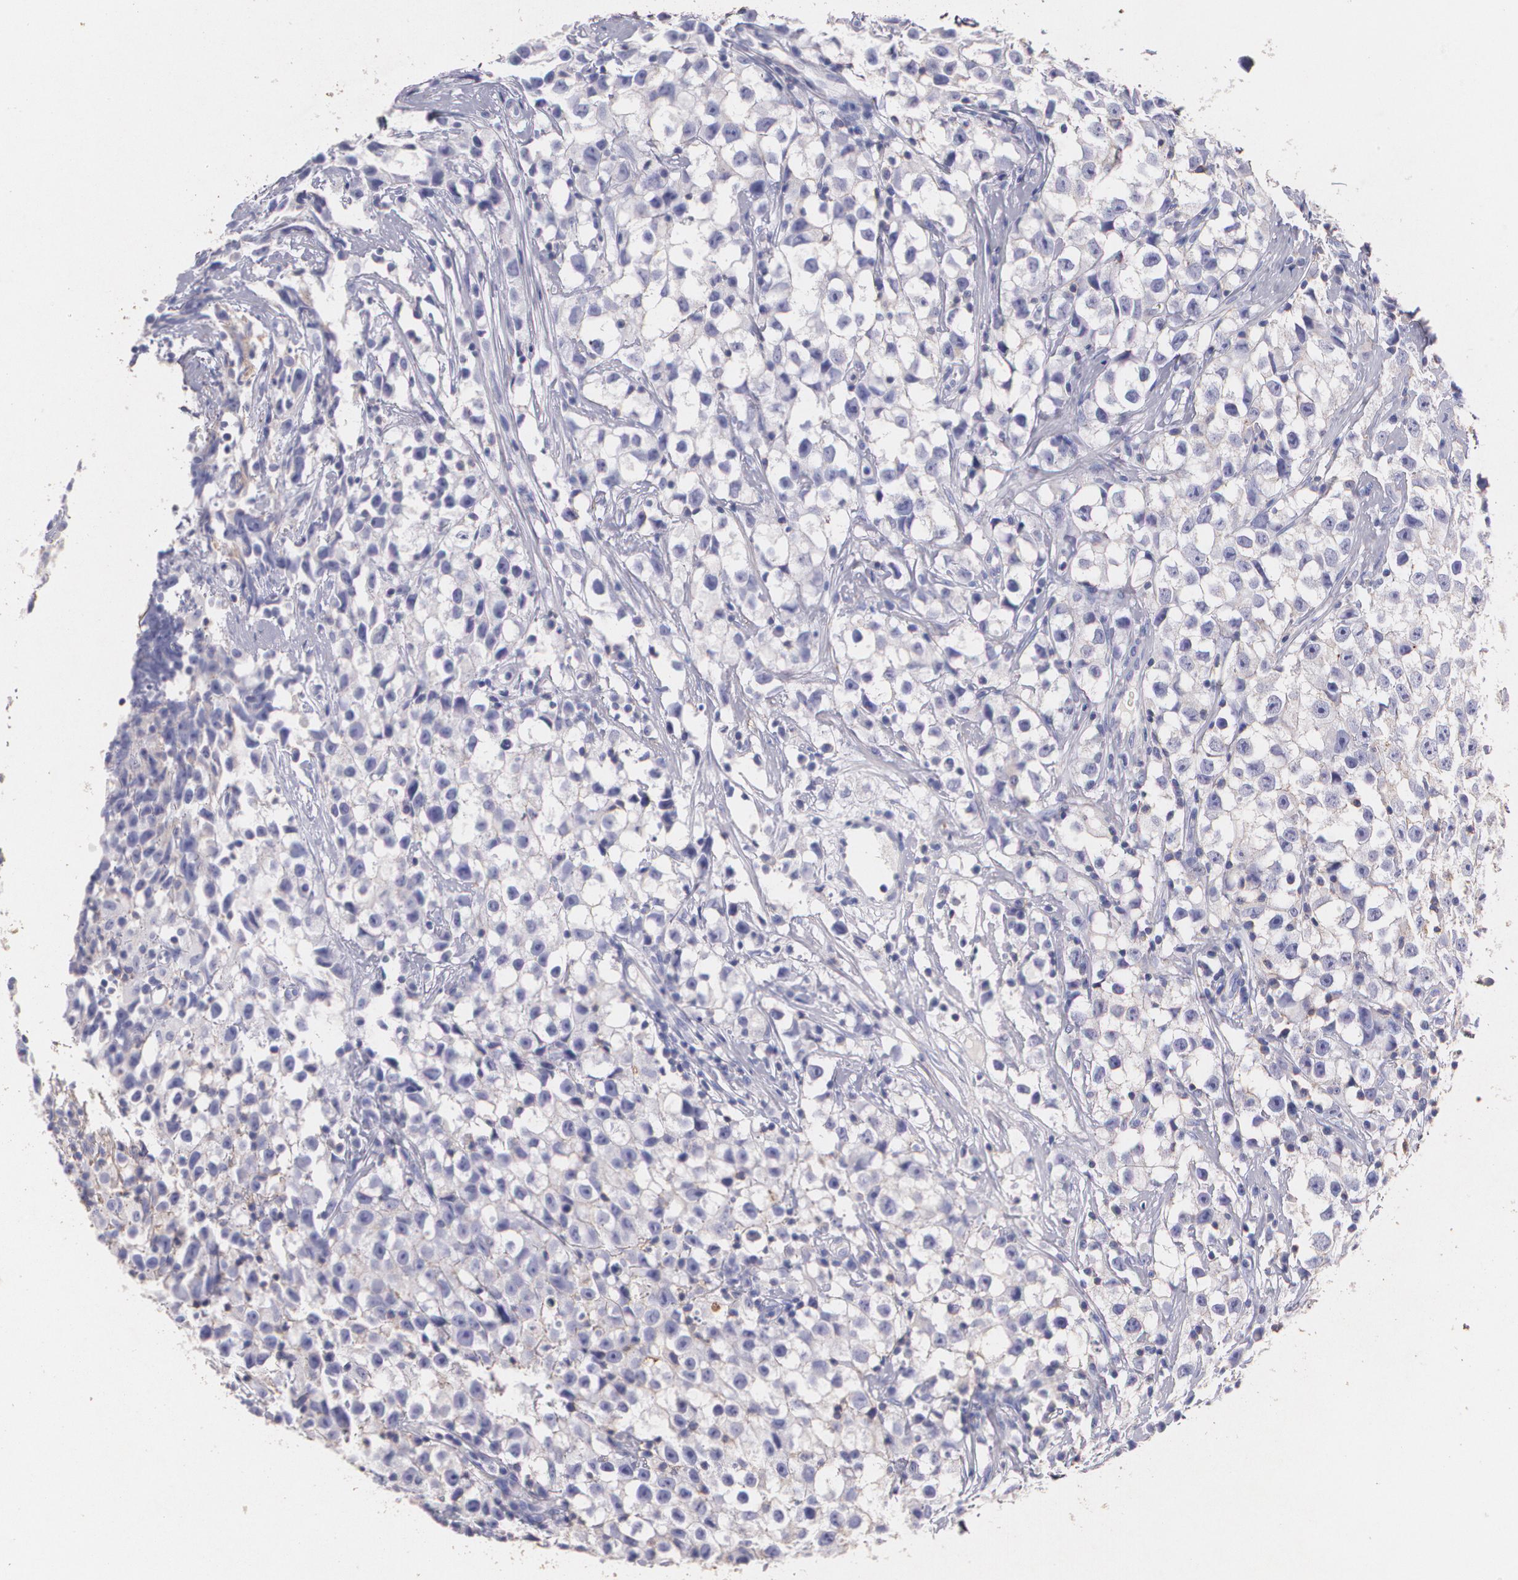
{"staining": {"intensity": "negative", "quantity": "none", "location": "none"}, "tissue": "testis cancer", "cell_type": "Tumor cells", "image_type": "cancer", "snomed": [{"axis": "morphology", "description": "Seminoma, NOS"}, {"axis": "topography", "description": "Testis"}], "caption": "This is a photomicrograph of immunohistochemistry (IHC) staining of testis seminoma, which shows no expression in tumor cells. Brightfield microscopy of IHC stained with DAB (3,3'-diaminobenzidine) (brown) and hematoxylin (blue), captured at high magnification.", "gene": "TGFBR1", "patient": {"sex": "male", "age": 35}}